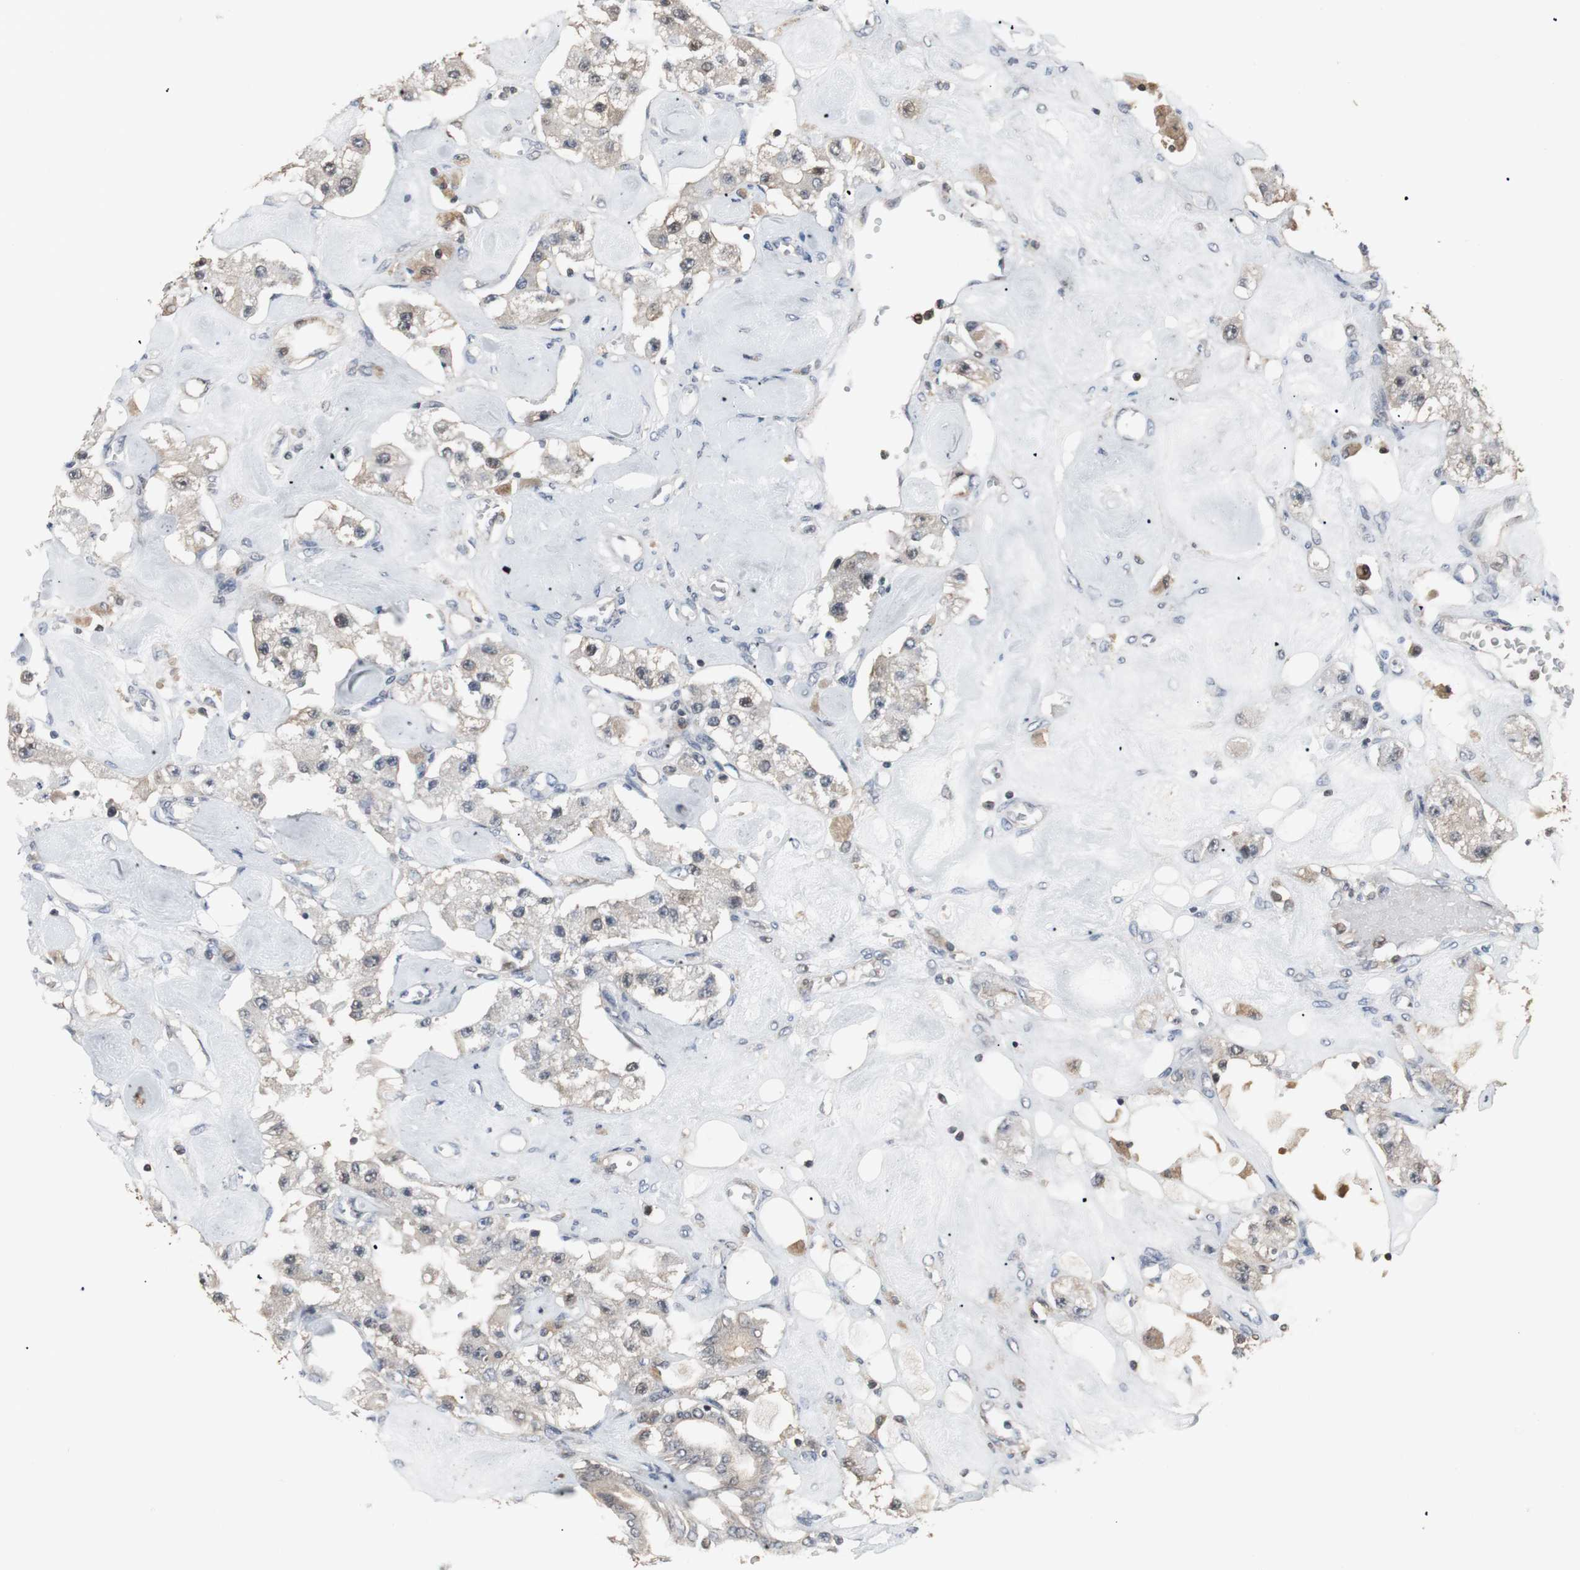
{"staining": {"intensity": "weak", "quantity": "<25%", "location": "cytoplasmic/membranous"}, "tissue": "carcinoid", "cell_type": "Tumor cells", "image_type": "cancer", "snomed": [{"axis": "morphology", "description": "Carcinoid, malignant, NOS"}, {"axis": "topography", "description": "Pancreas"}], "caption": "A high-resolution micrograph shows immunohistochemistry staining of malignant carcinoid, which demonstrates no significant positivity in tumor cells. (DAB immunohistochemistry (IHC) visualized using brightfield microscopy, high magnification).", "gene": "ZSCAN22", "patient": {"sex": "male", "age": 41}}